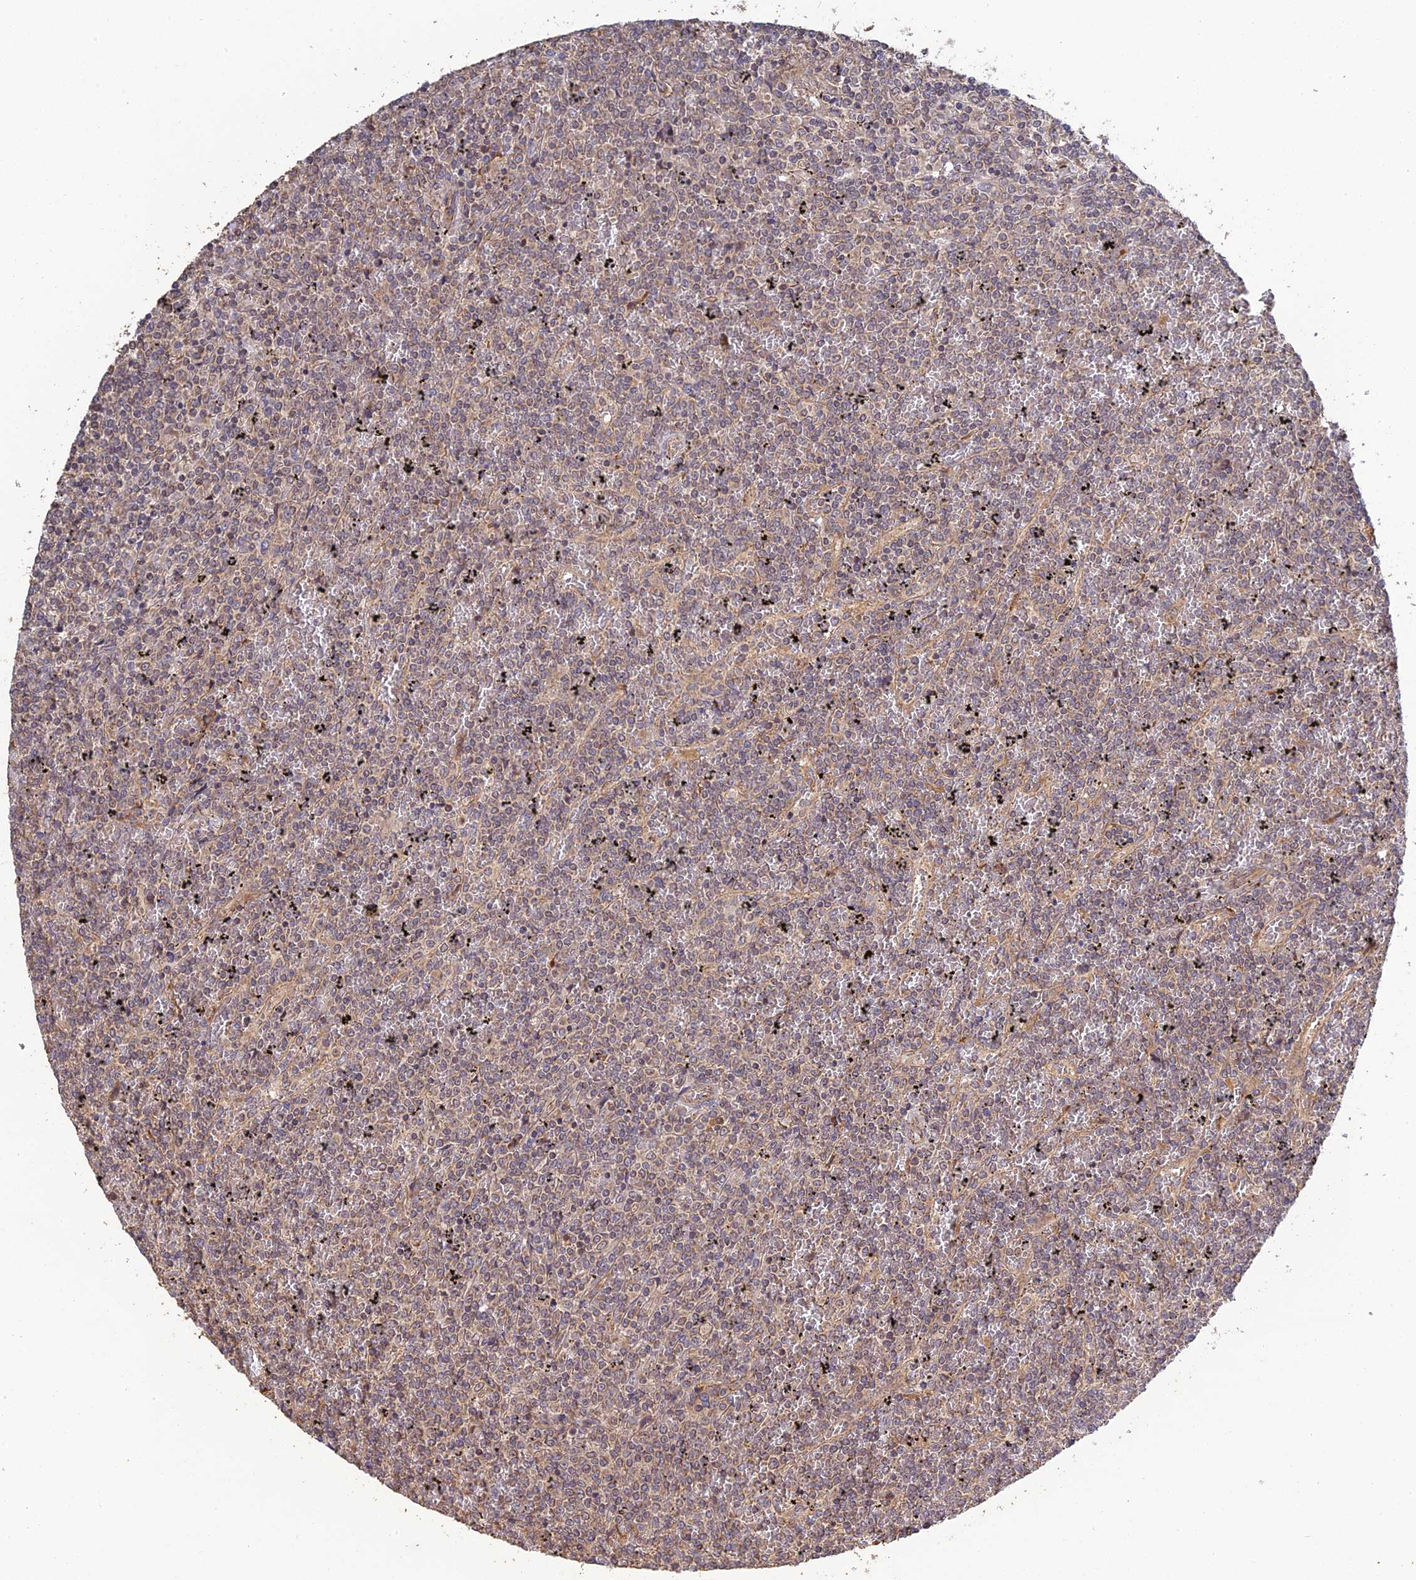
{"staining": {"intensity": "weak", "quantity": "25%-75%", "location": "nuclear"}, "tissue": "lymphoma", "cell_type": "Tumor cells", "image_type": "cancer", "snomed": [{"axis": "morphology", "description": "Malignant lymphoma, non-Hodgkin's type, Low grade"}, {"axis": "topography", "description": "Spleen"}], "caption": "Immunohistochemistry image of neoplastic tissue: lymphoma stained using immunohistochemistry displays low levels of weak protein expression localized specifically in the nuclear of tumor cells, appearing as a nuclear brown color.", "gene": "ARHGAP40", "patient": {"sex": "female", "age": 19}}